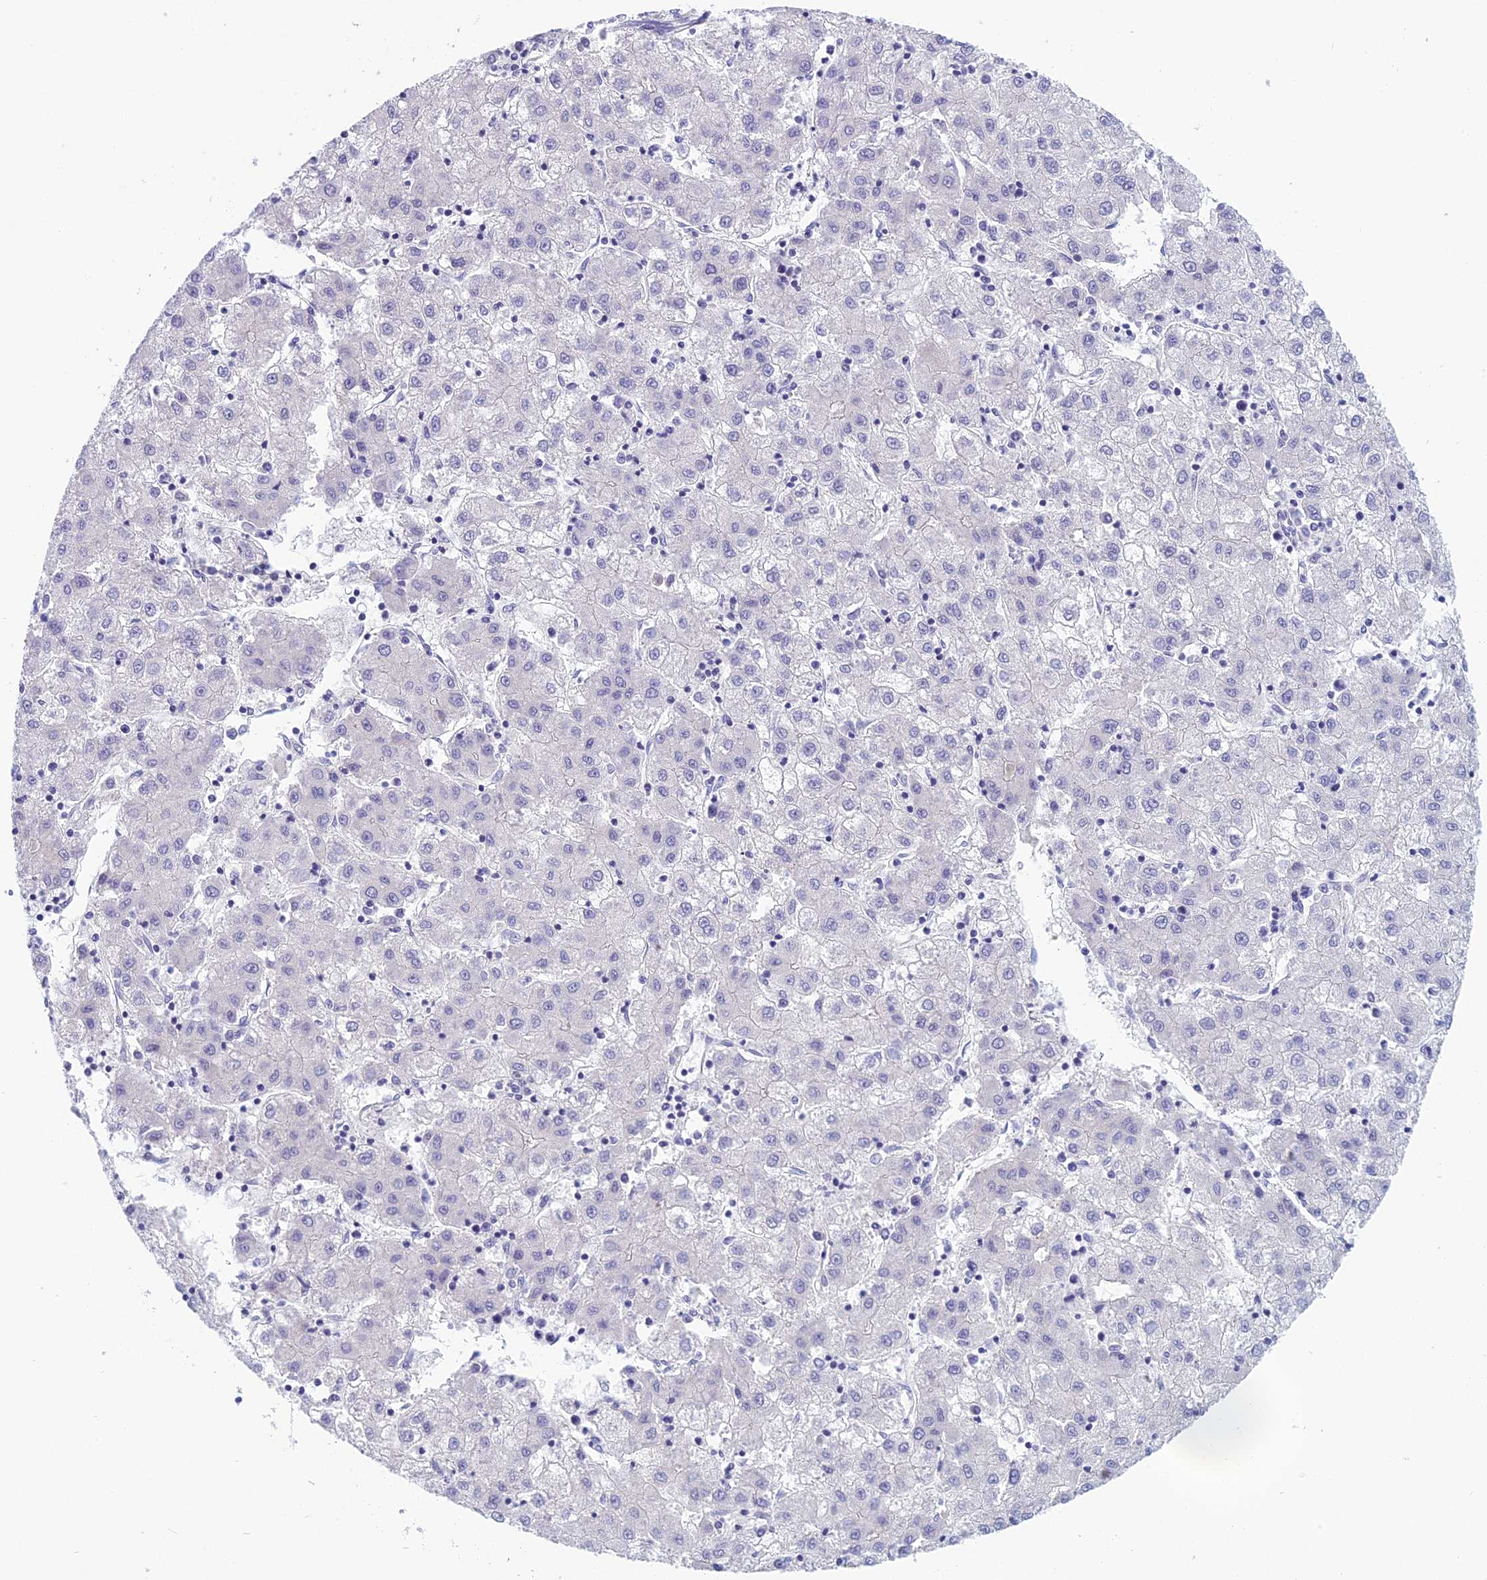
{"staining": {"intensity": "negative", "quantity": "none", "location": "none"}, "tissue": "liver cancer", "cell_type": "Tumor cells", "image_type": "cancer", "snomed": [{"axis": "morphology", "description": "Carcinoma, Hepatocellular, NOS"}, {"axis": "topography", "description": "Liver"}], "caption": "Histopathology image shows no protein positivity in tumor cells of hepatocellular carcinoma (liver) tissue. The staining was performed using DAB to visualize the protein expression in brown, while the nuclei were stained in blue with hematoxylin (Magnification: 20x).", "gene": "RBM41", "patient": {"sex": "male", "age": 72}}